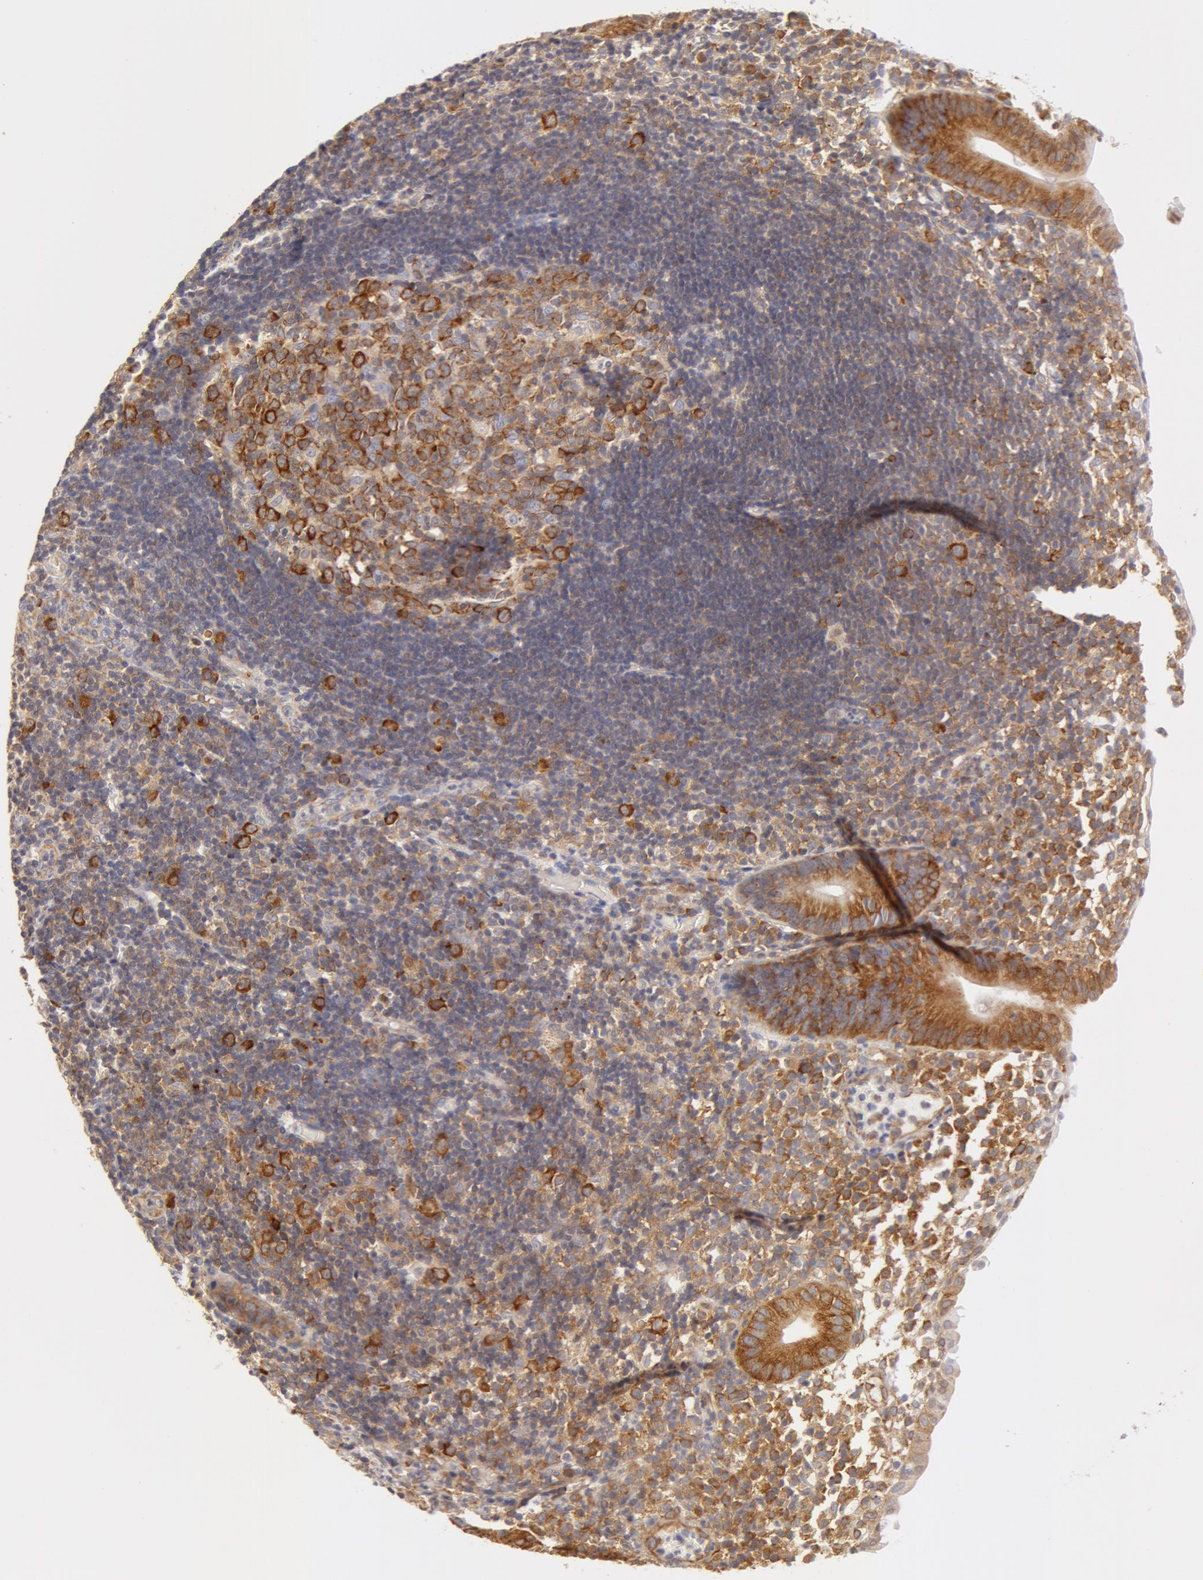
{"staining": {"intensity": "moderate", "quantity": ">75%", "location": "cytoplasmic/membranous"}, "tissue": "appendix", "cell_type": "Glandular cells", "image_type": "normal", "snomed": [{"axis": "morphology", "description": "Normal tissue, NOS"}, {"axis": "topography", "description": "Appendix"}], "caption": "Brown immunohistochemical staining in unremarkable appendix demonstrates moderate cytoplasmic/membranous positivity in about >75% of glandular cells.", "gene": "DDX3X", "patient": {"sex": "male", "age": 25}}